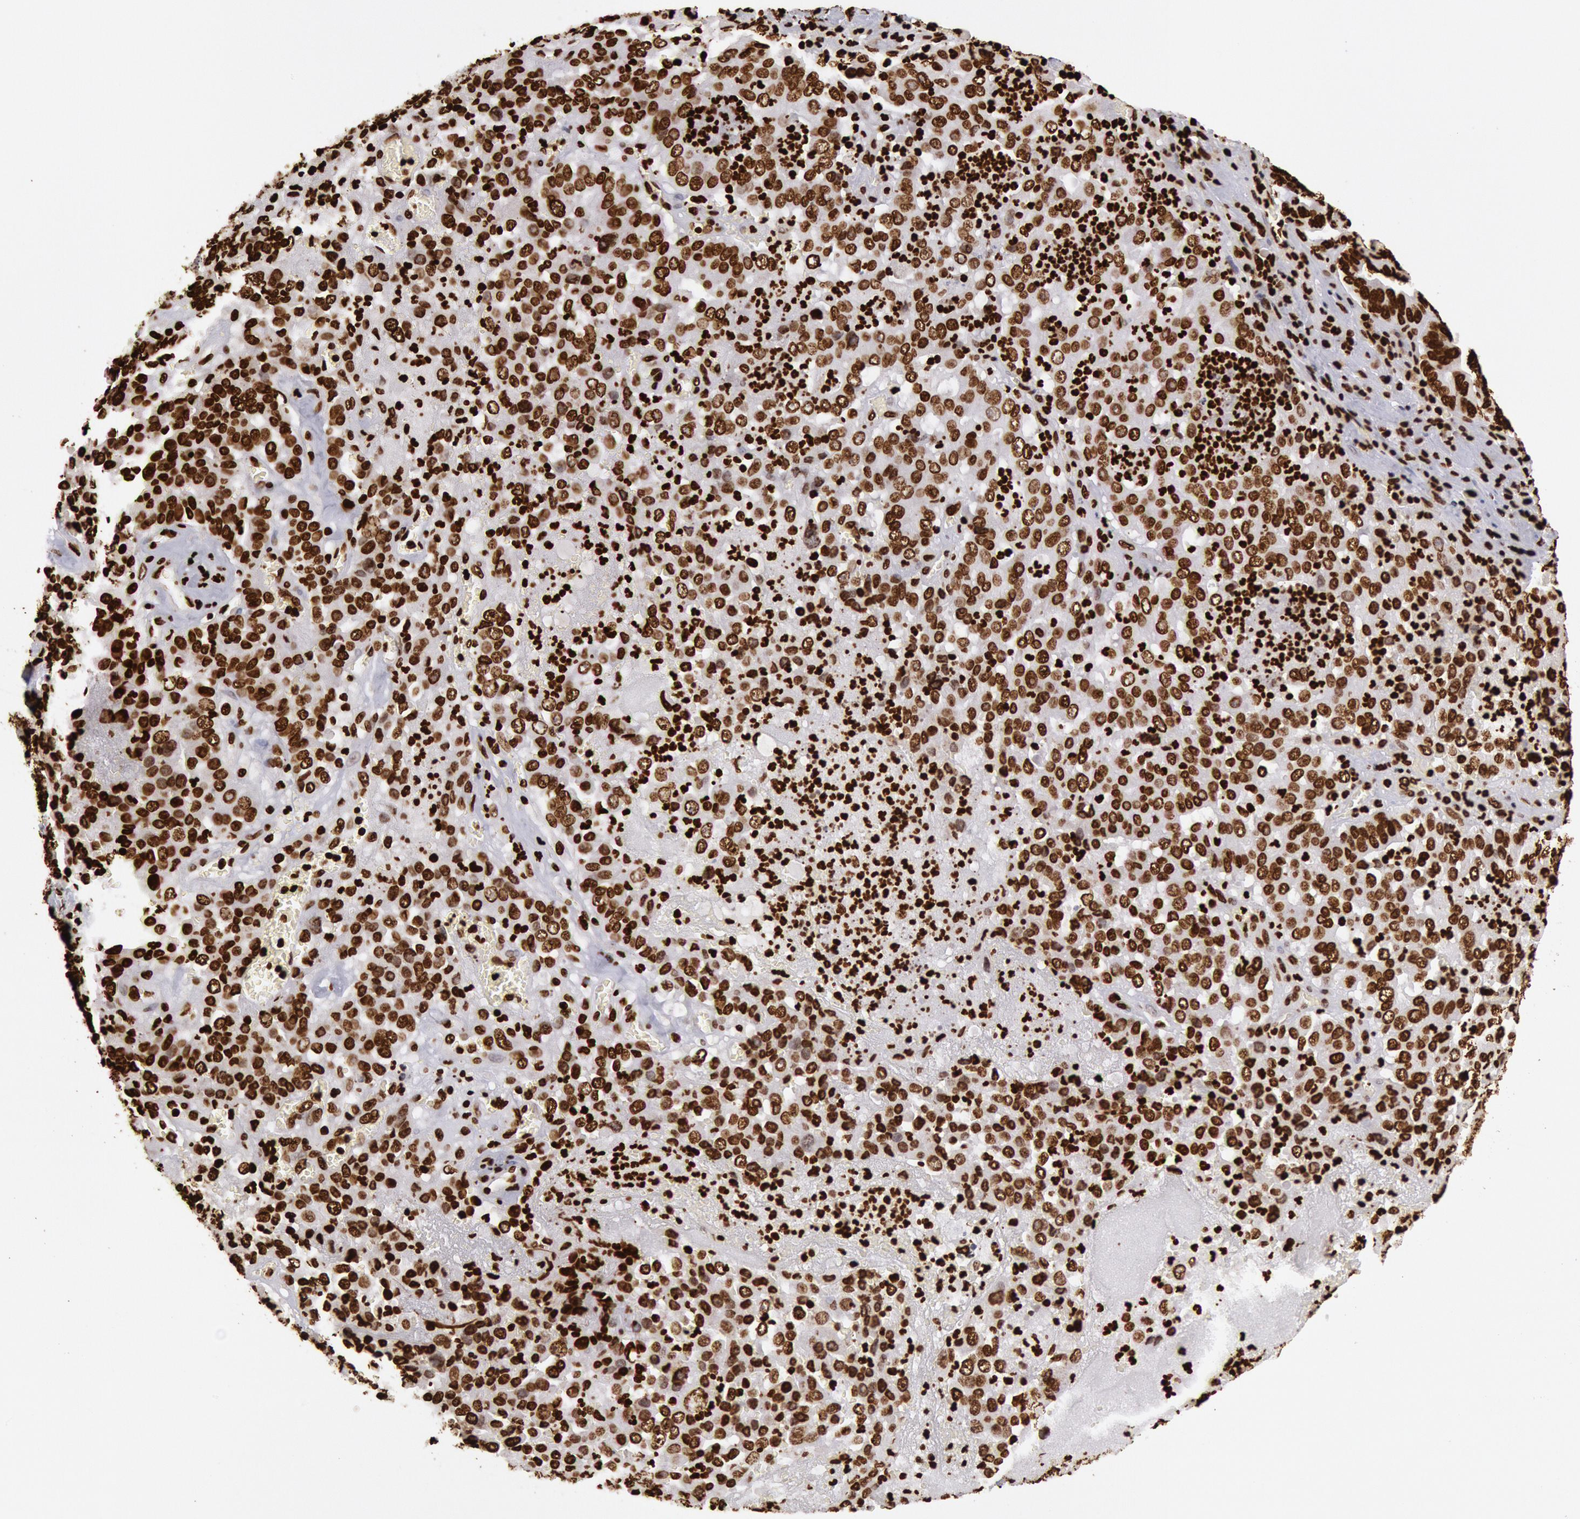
{"staining": {"intensity": "strong", "quantity": ">75%", "location": "nuclear"}, "tissue": "liver cancer", "cell_type": "Tumor cells", "image_type": "cancer", "snomed": [{"axis": "morphology", "description": "Cholangiocarcinoma"}, {"axis": "topography", "description": "Liver"}], "caption": "Tumor cells demonstrate high levels of strong nuclear positivity in about >75% of cells in human cholangiocarcinoma (liver).", "gene": "H3-4", "patient": {"sex": "female", "age": 79}}